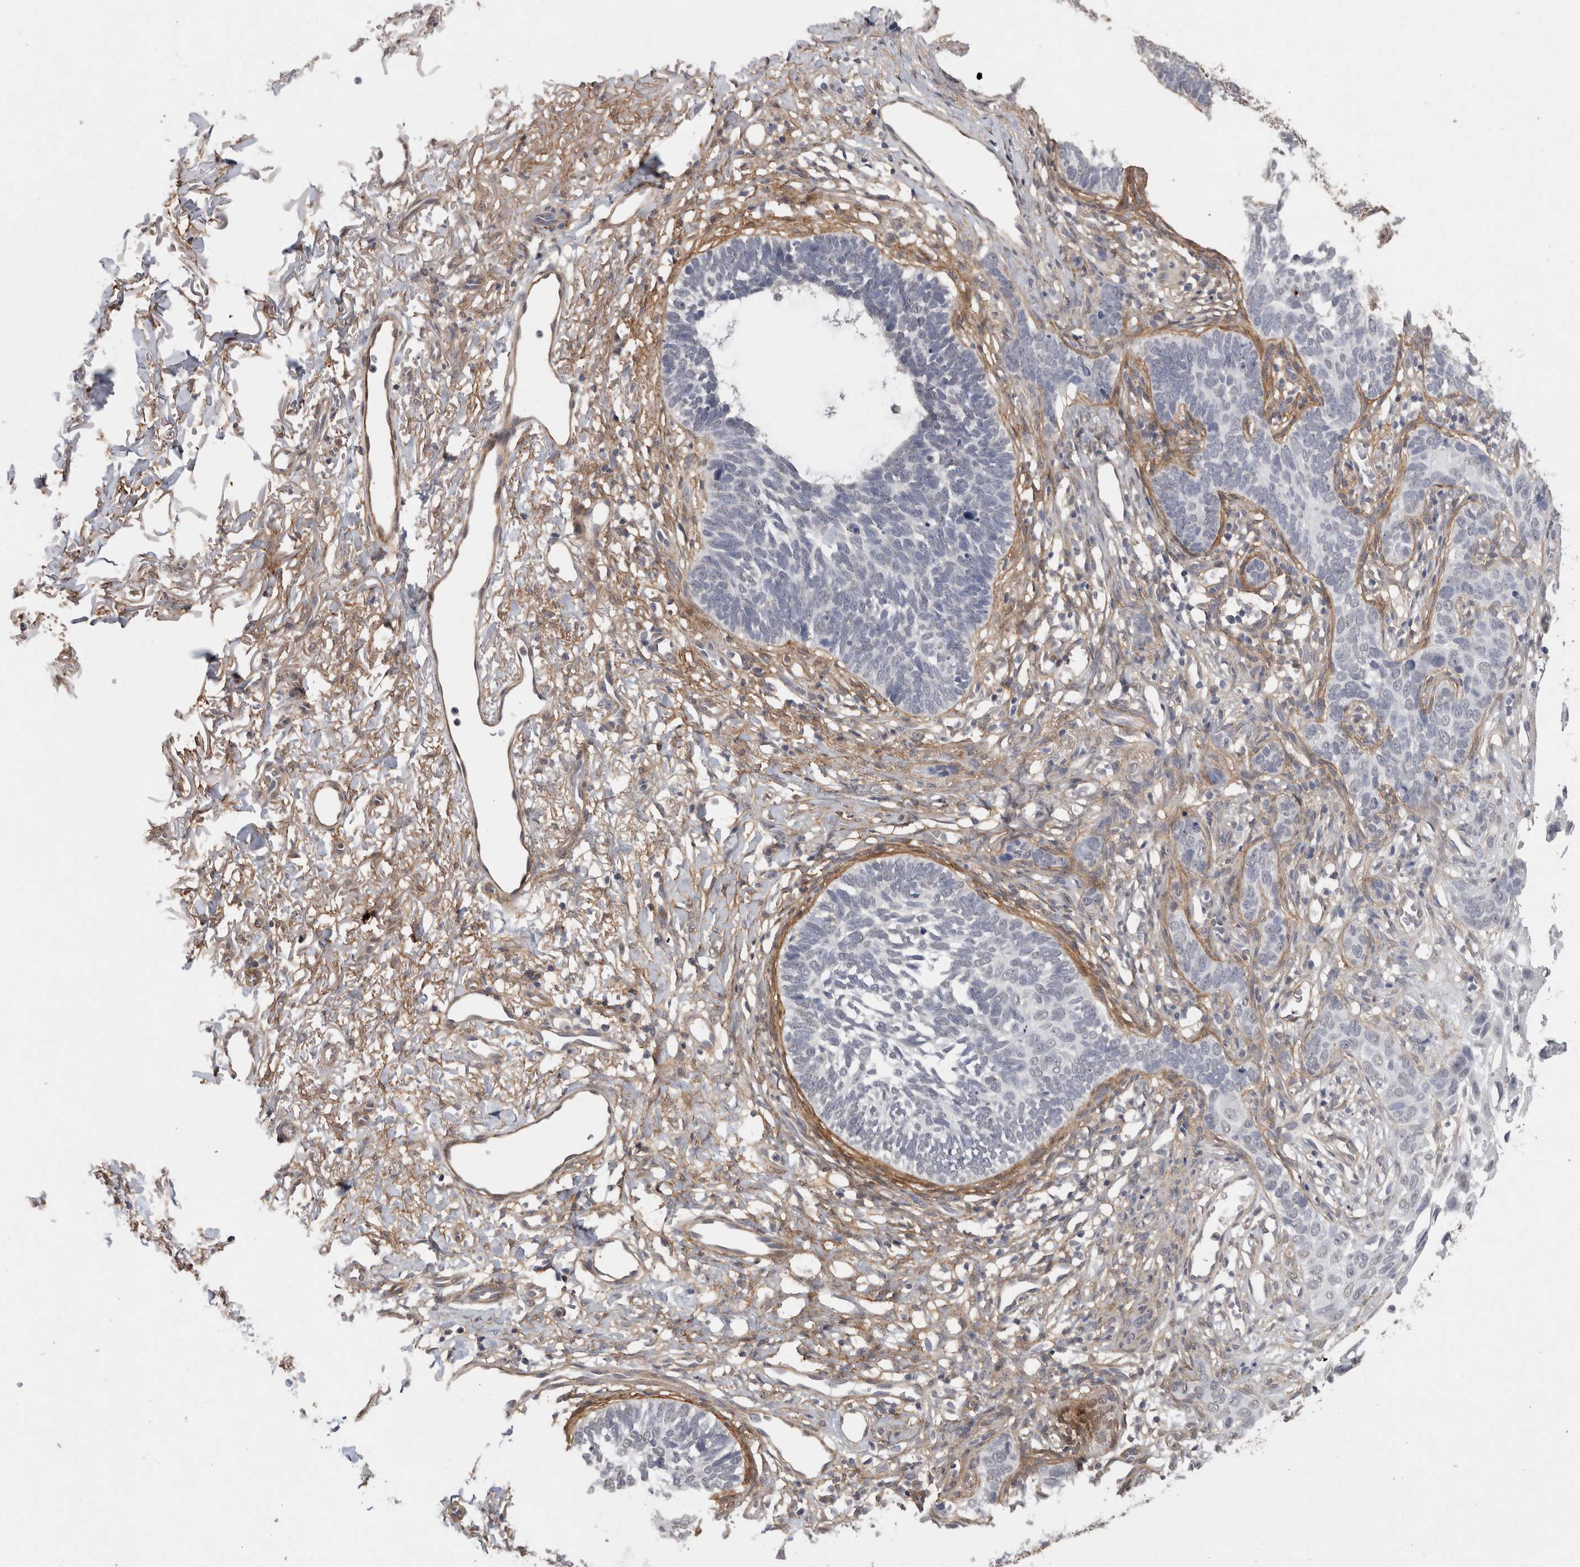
{"staining": {"intensity": "negative", "quantity": "none", "location": "none"}, "tissue": "skin cancer", "cell_type": "Tumor cells", "image_type": "cancer", "snomed": [{"axis": "morphology", "description": "Normal tissue, NOS"}, {"axis": "morphology", "description": "Basal cell carcinoma"}, {"axis": "topography", "description": "Skin"}], "caption": "A photomicrograph of basal cell carcinoma (skin) stained for a protein shows no brown staining in tumor cells.", "gene": "RECK", "patient": {"sex": "male", "age": 77}}